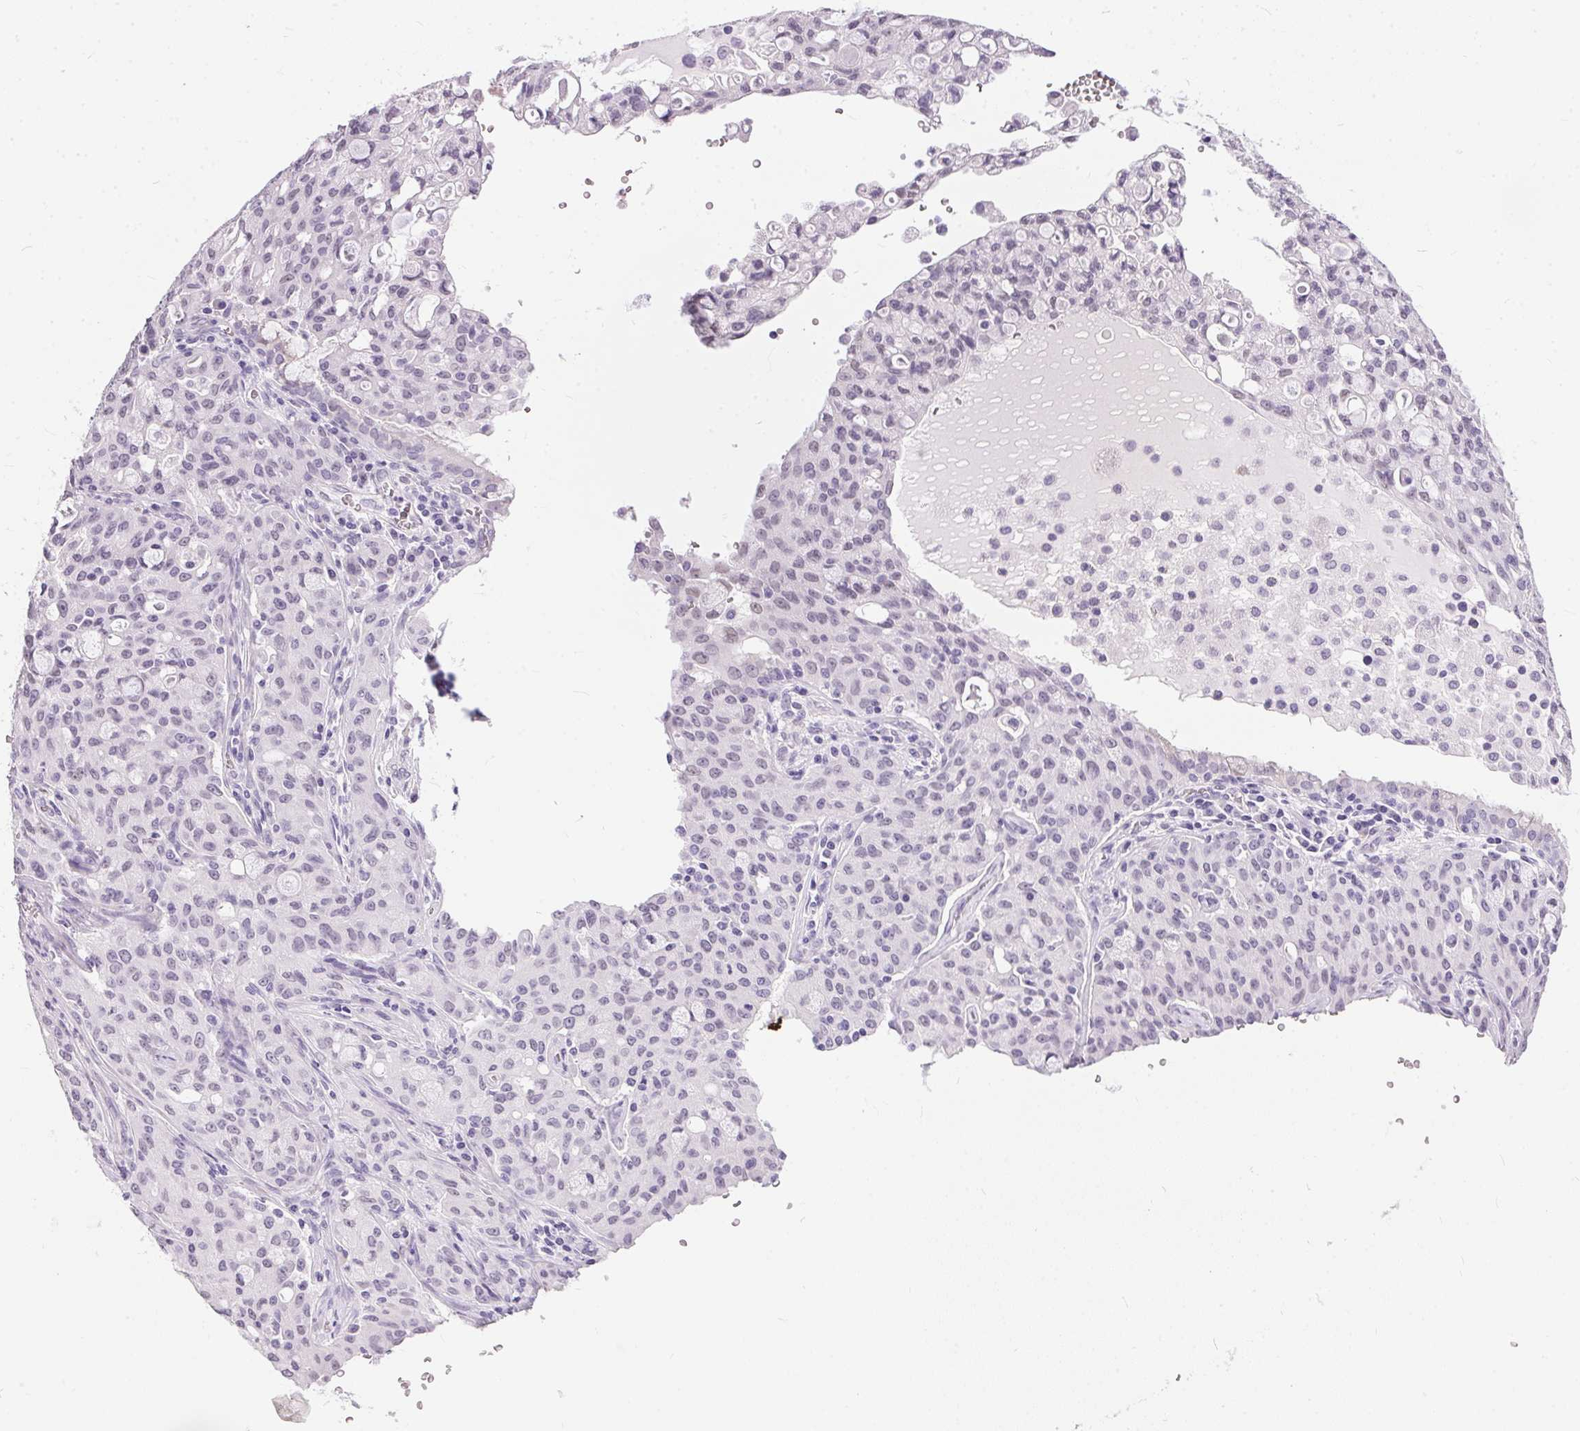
{"staining": {"intensity": "negative", "quantity": "none", "location": "none"}, "tissue": "lung cancer", "cell_type": "Tumor cells", "image_type": "cancer", "snomed": [{"axis": "morphology", "description": "Adenocarcinoma, NOS"}, {"axis": "topography", "description": "Lung"}], "caption": "There is no significant staining in tumor cells of lung cancer.", "gene": "GBP6", "patient": {"sex": "female", "age": 44}}